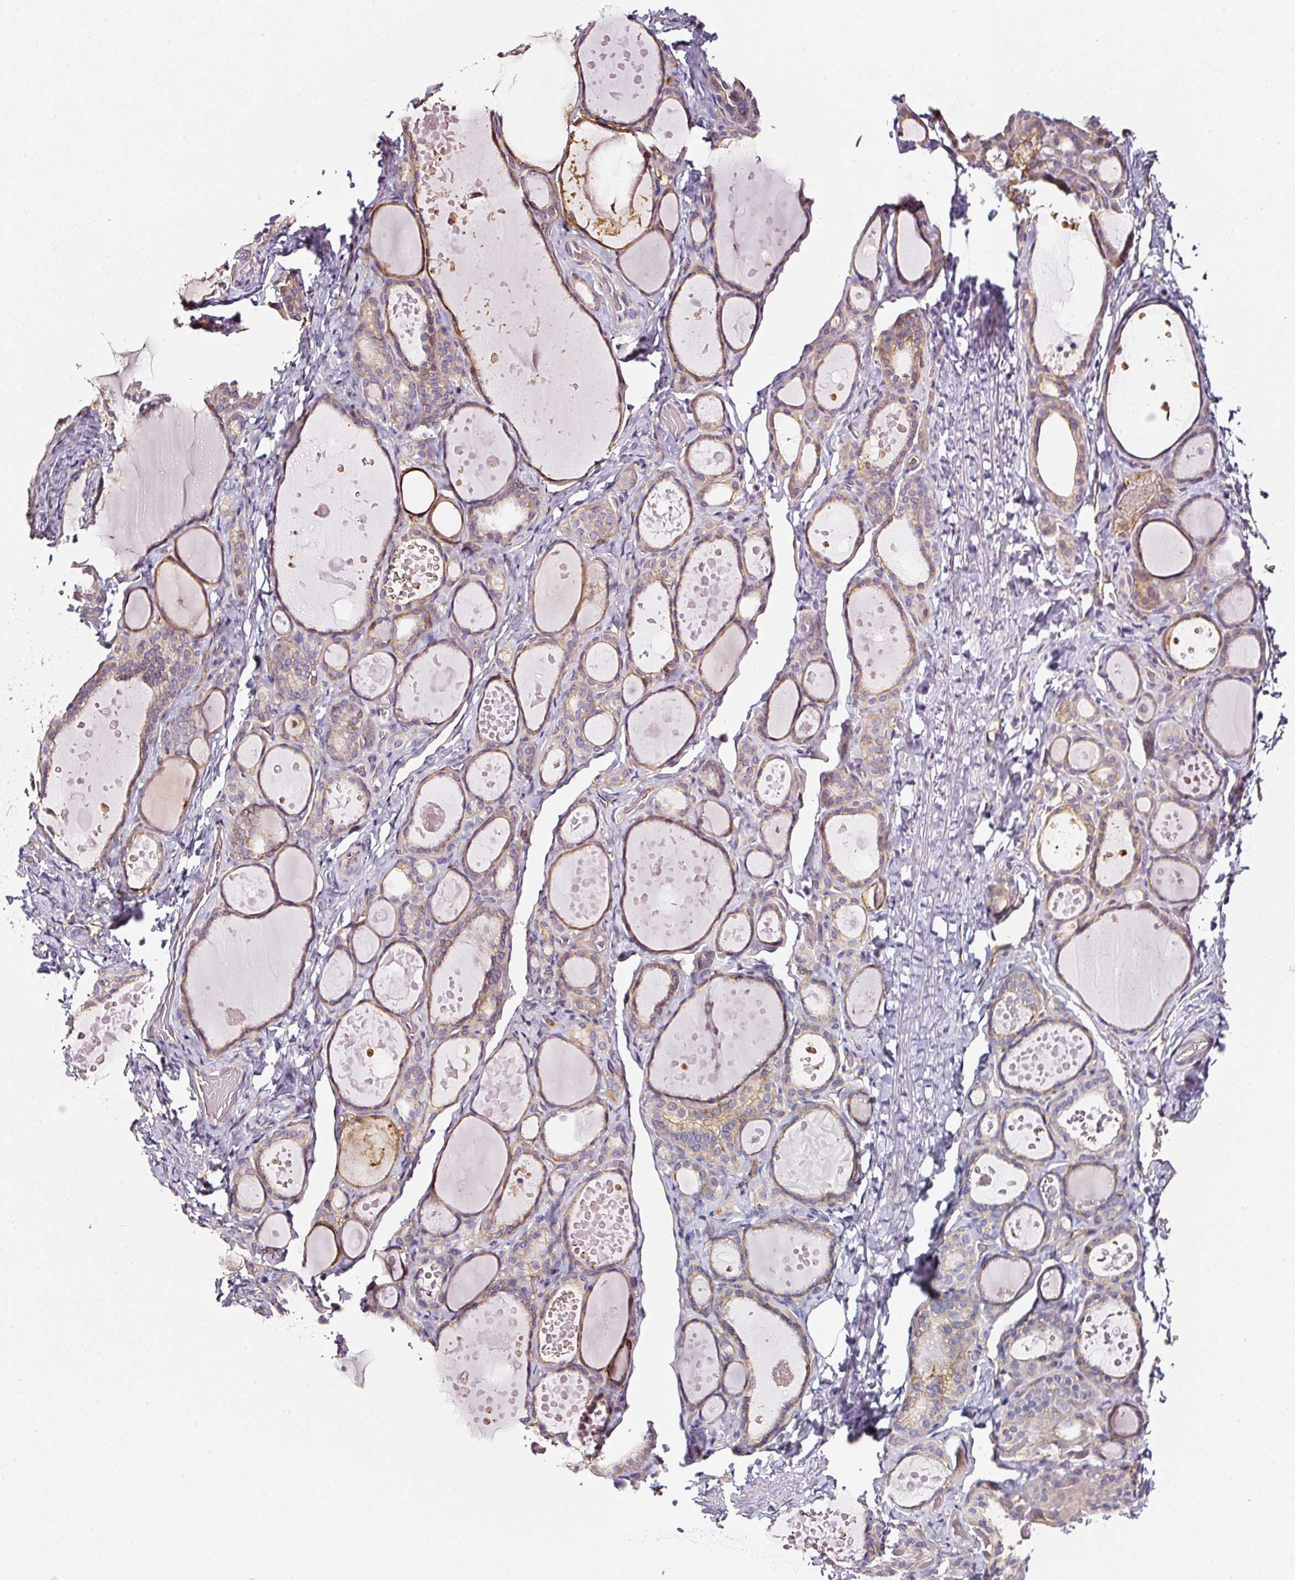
{"staining": {"intensity": "weak", "quantity": "25%-75%", "location": "cytoplasmic/membranous"}, "tissue": "thyroid gland", "cell_type": "Glandular cells", "image_type": "normal", "snomed": [{"axis": "morphology", "description": "Normal tissue, NOS"}, {"axis": "topography", "description": "Thyroid gland"}], "caption": "A brown stain labels weak cytoplasmic/membranous expression of a protein in glandular cells of benign human thyroid gland.", "gene": "CD47", "patient": {"sex": "female", "age": 46}}